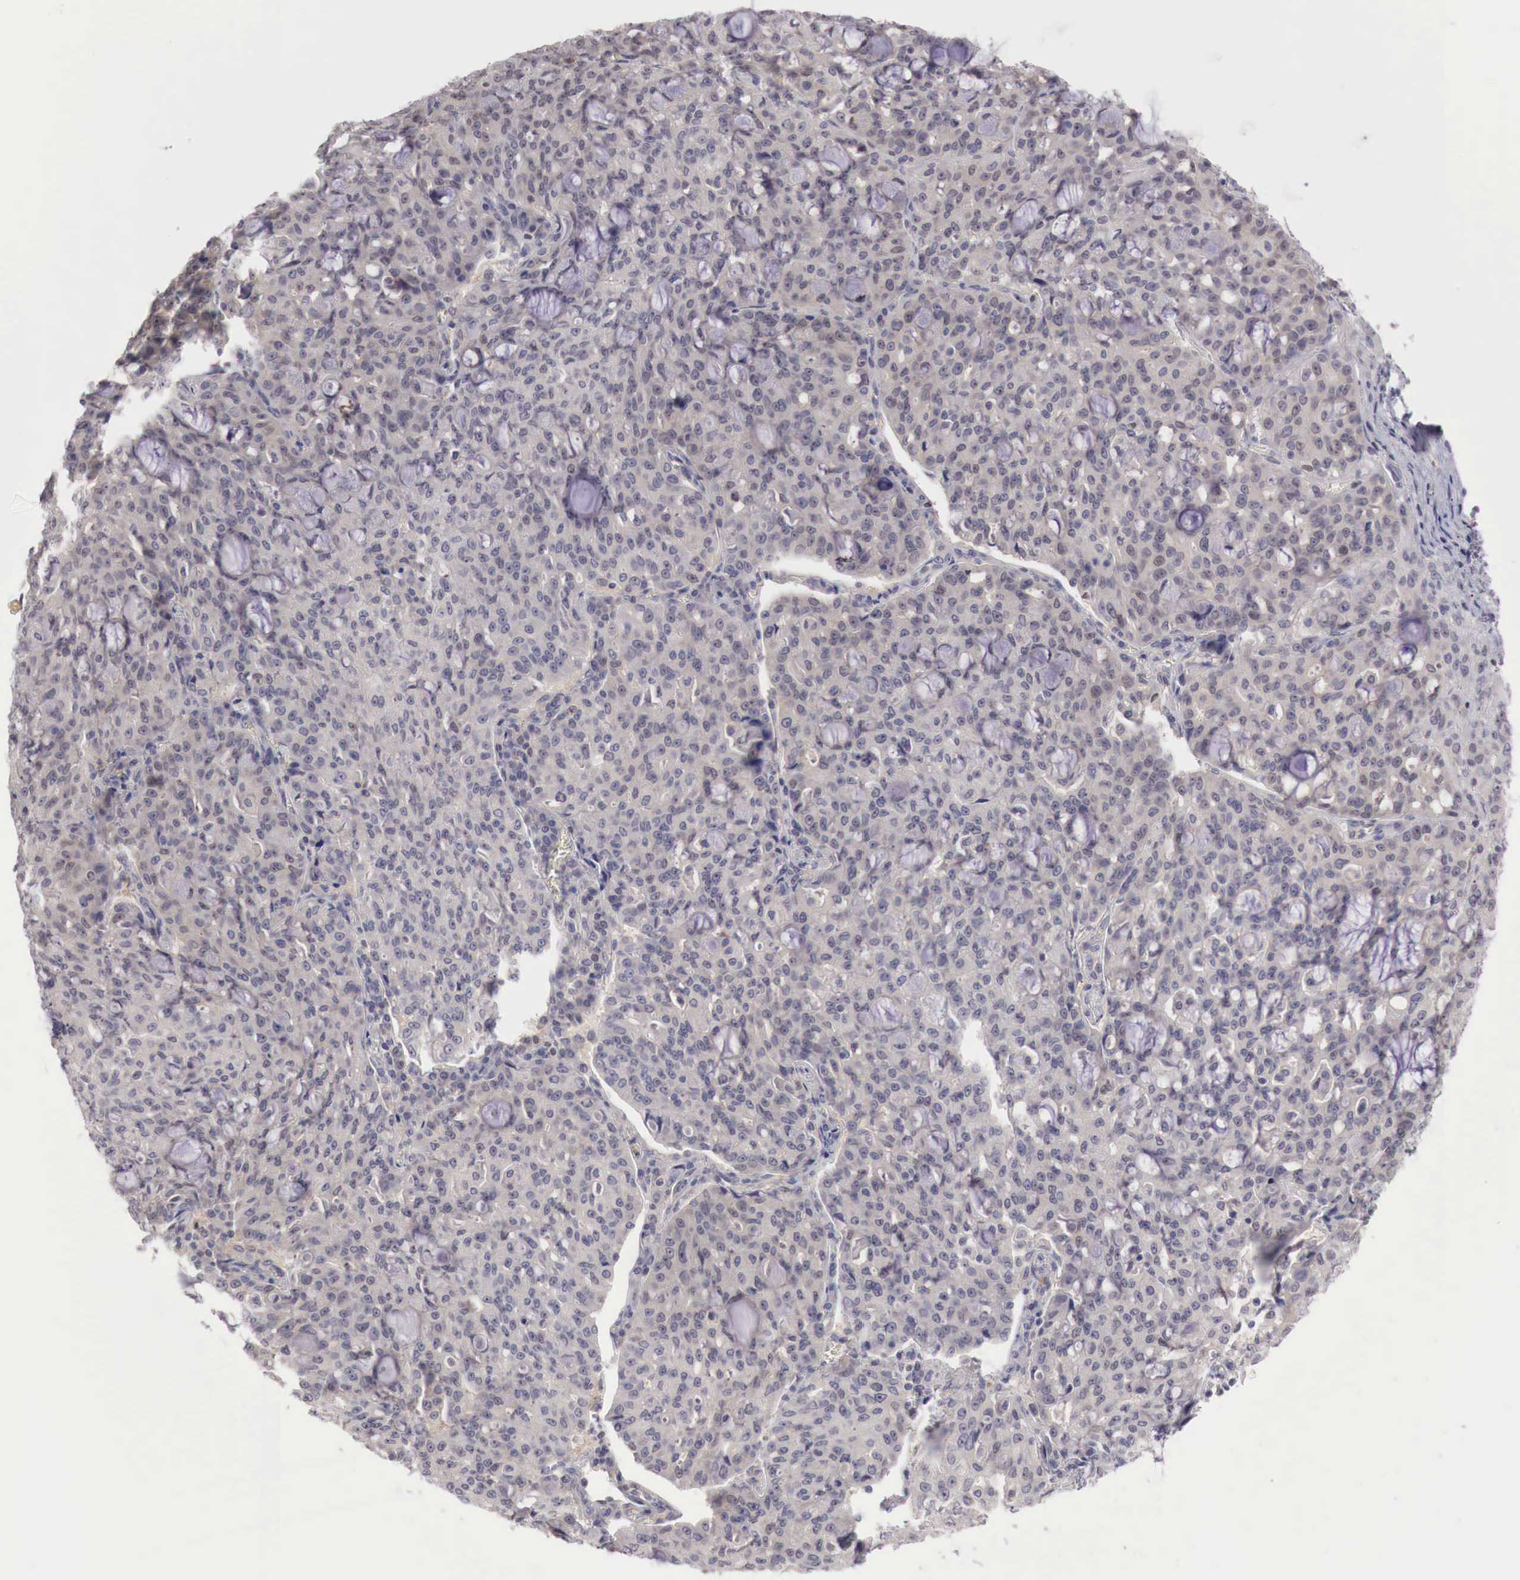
{"staining": {"intensity": "negative", "quantity": "none", "location": "none"}, "tissue": "lung cancer", "cell_type": "Tumor cells", "image_type": "cancer", "snomed": [{"axis": "morphology", "description": "Adenocarcinoma, NOS"}, {"axis": "topography", "description": "Lung"}], "caption": "Tumor cells are negative for brown protein staining in lung cancer (adenocarcinoma).", "gene": "GATA1", "patient": {"sex": "female", "age": 44}}